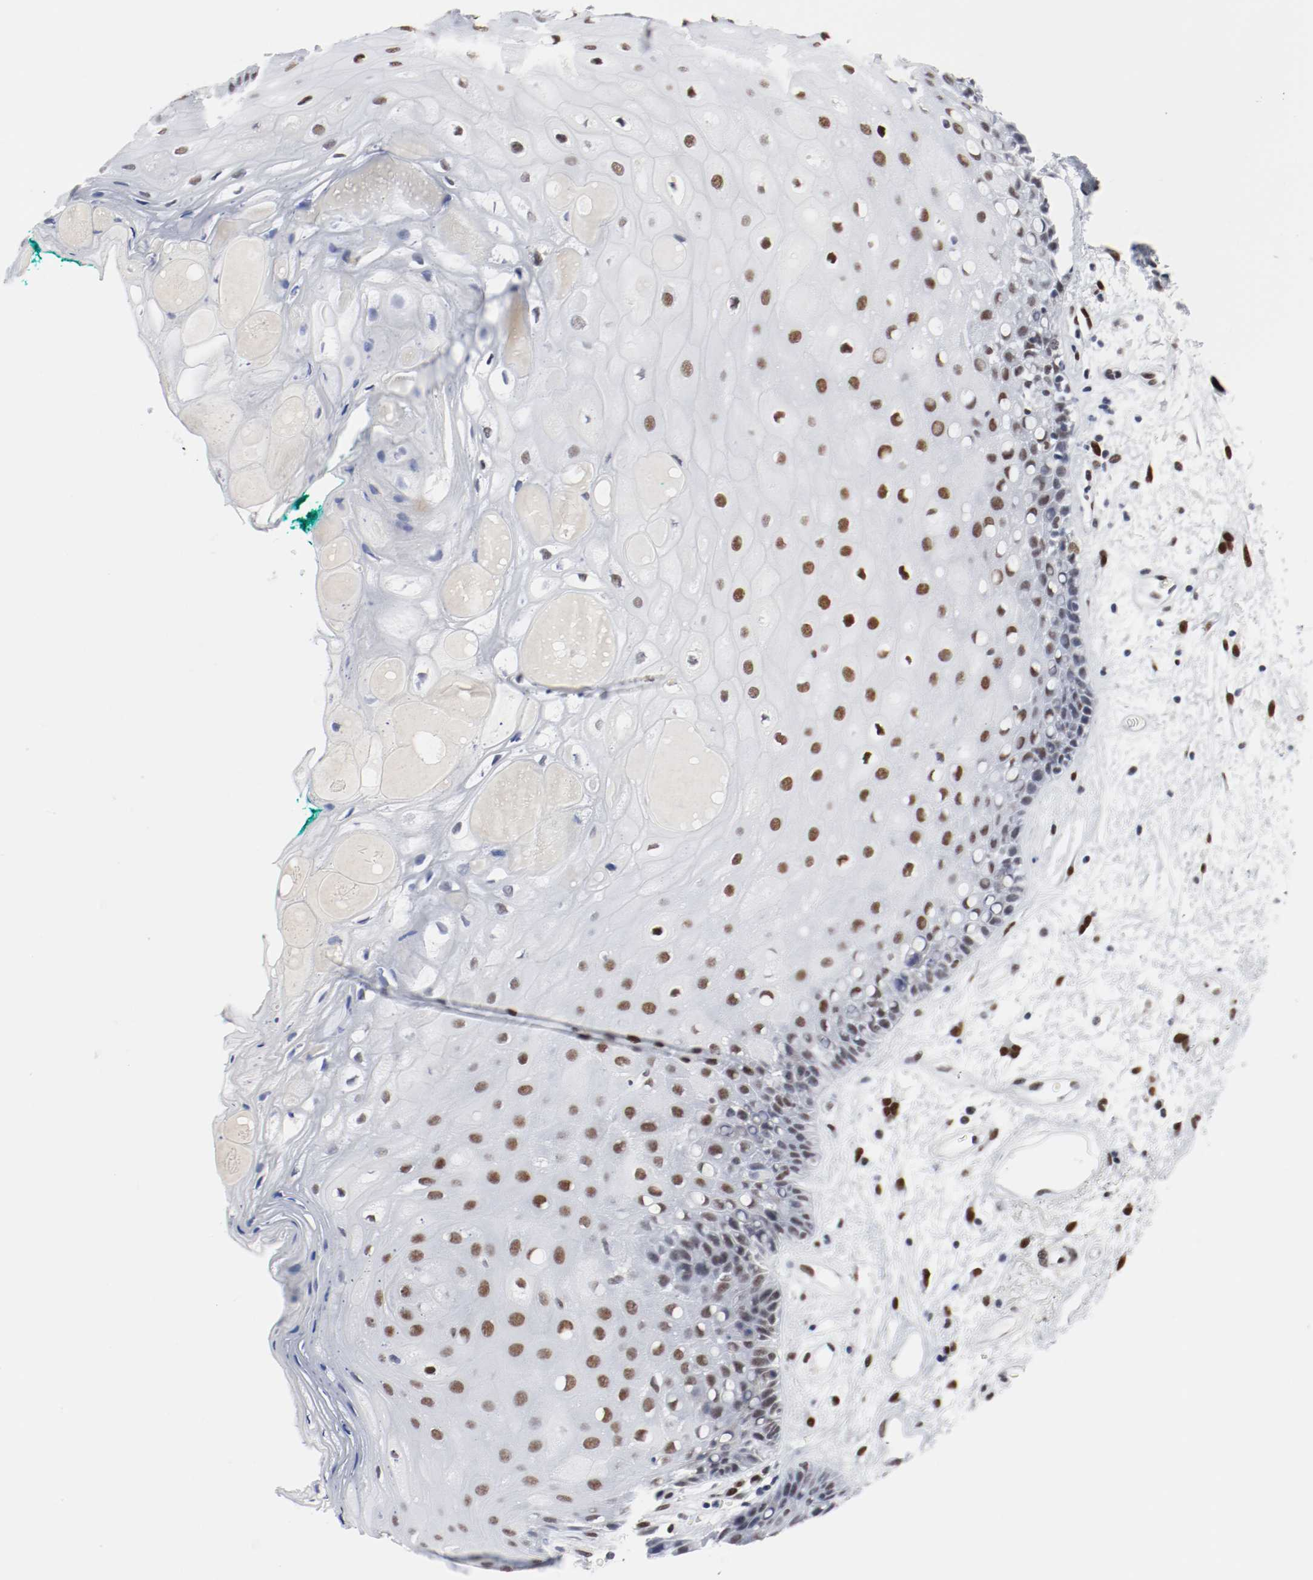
{"staining": {"intensity": "moderate", "quantity": "25%-75%", "location": "nuclear"}, "tissue": "oral mucosa", "cell_type": "Squamous epithelial cells", "image_type": "normal", "snomed": [{"axis": "morphology", "description": "Normal tissue, NOS"}, {"axis": "morphology", "description": "Squamous cell carcinoma, NOS"}, {"axis": "topography", "description": "Skeletal muscle"}, {"axis": "topography", "description": "Oral tissue"}, {"axis": "topography", "description": "Head-Neck"}], "caption": "A brown stain labels moderate nuclear expression of a protein in squamous epithelial cells of benign oral mucosa.", "gene": "ARNT", "patient": {"sex": "female", "age": 84}}